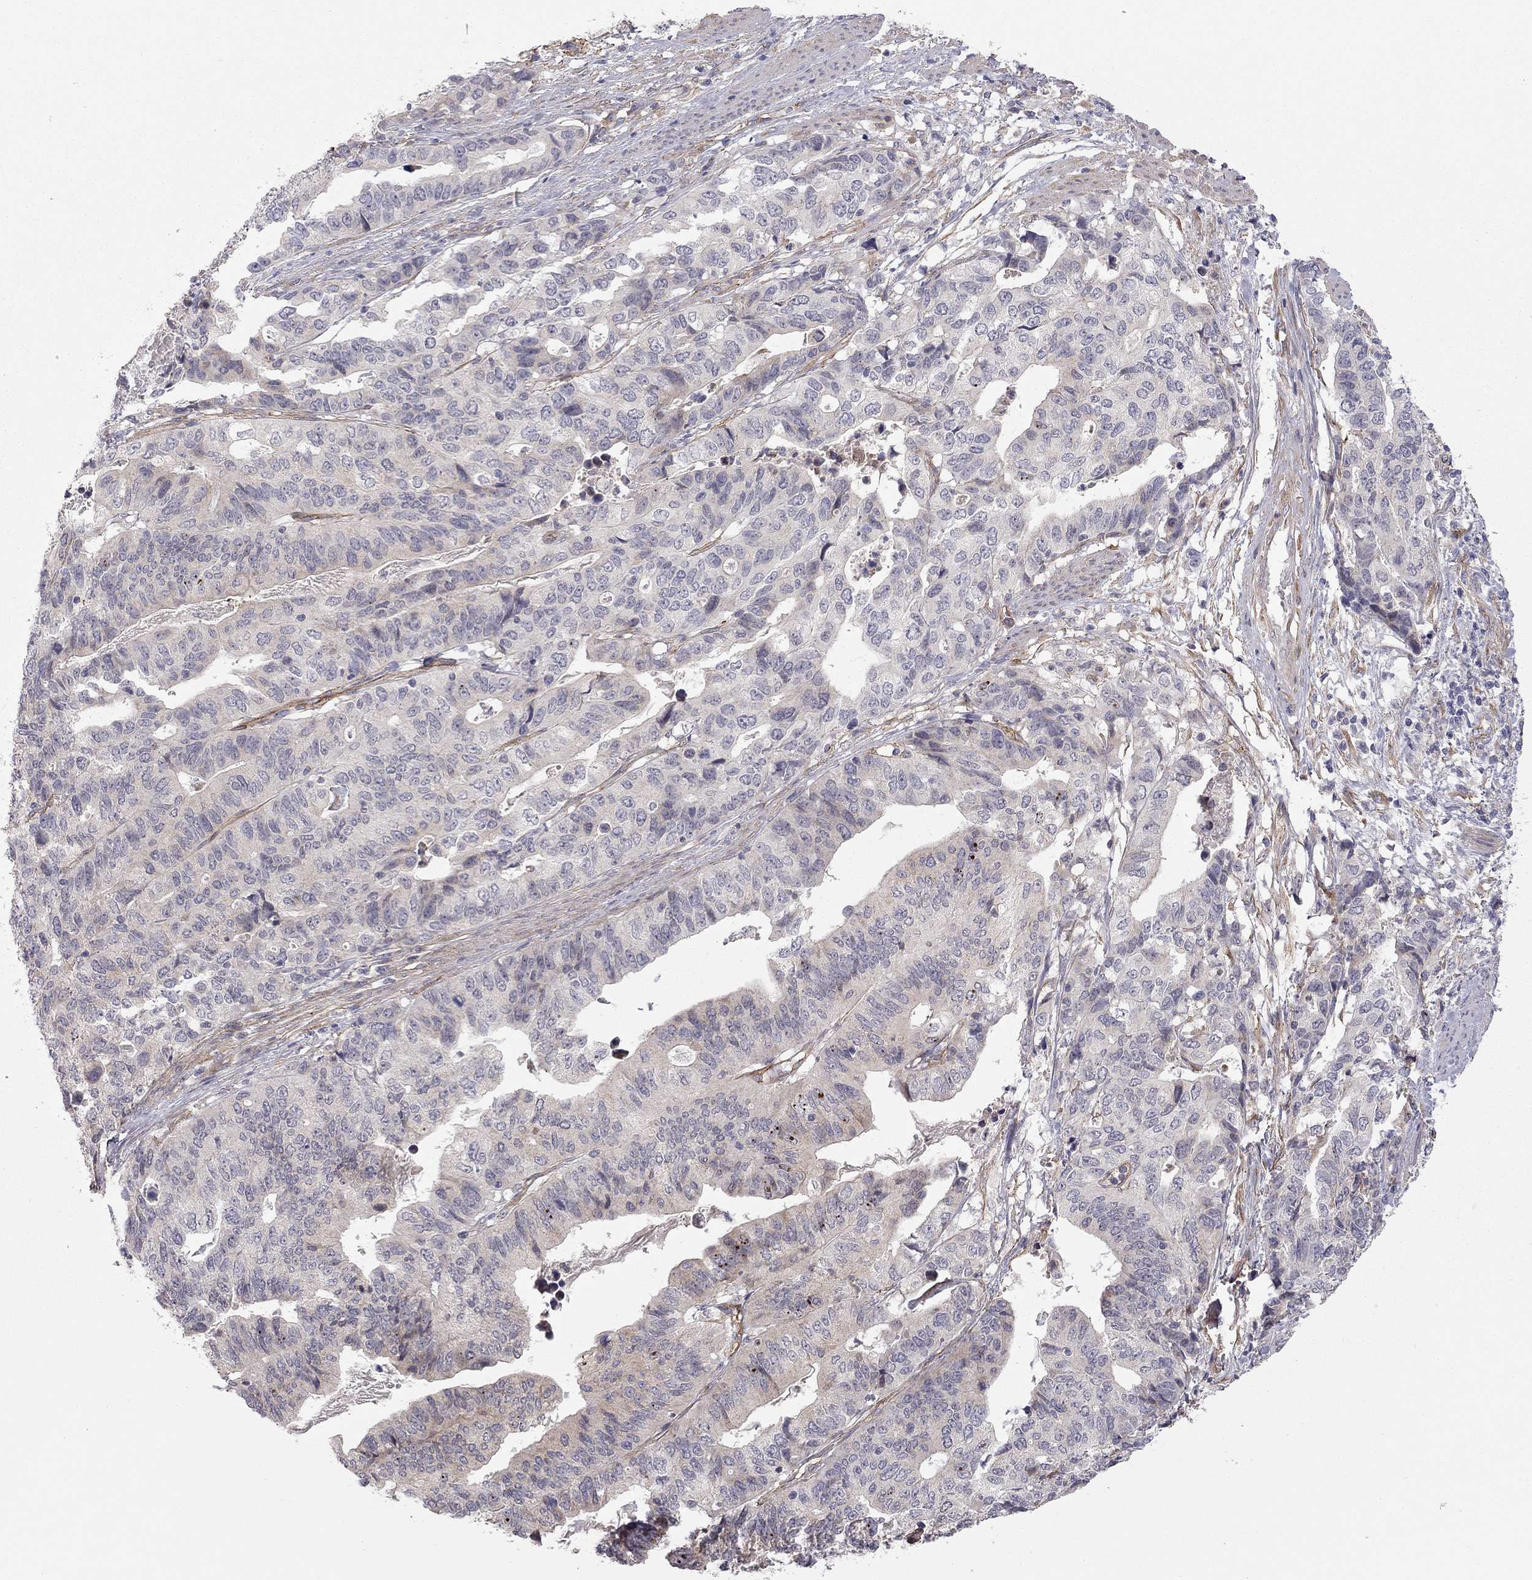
{"staining": {"intensity": "weak", "quantity": "<25%", "location": "cytoplasmic/membranous"}, "tissue": "stomach cancer", "cell_type": "Tumor cells", "image_type": "cancer", "snomed": [{"axis": "morphology", "description": "Adenocarcinoma, NOS"}, {"axis": "topography", "description": "Stomach, upper"}], "caption": "Stomach adenocarcinoma was stained to show a protein in brown. There is no significant positivity in tumor cells.", "gene": "EXOC3L2", "patient": {"sex": "female", "age": 67}}